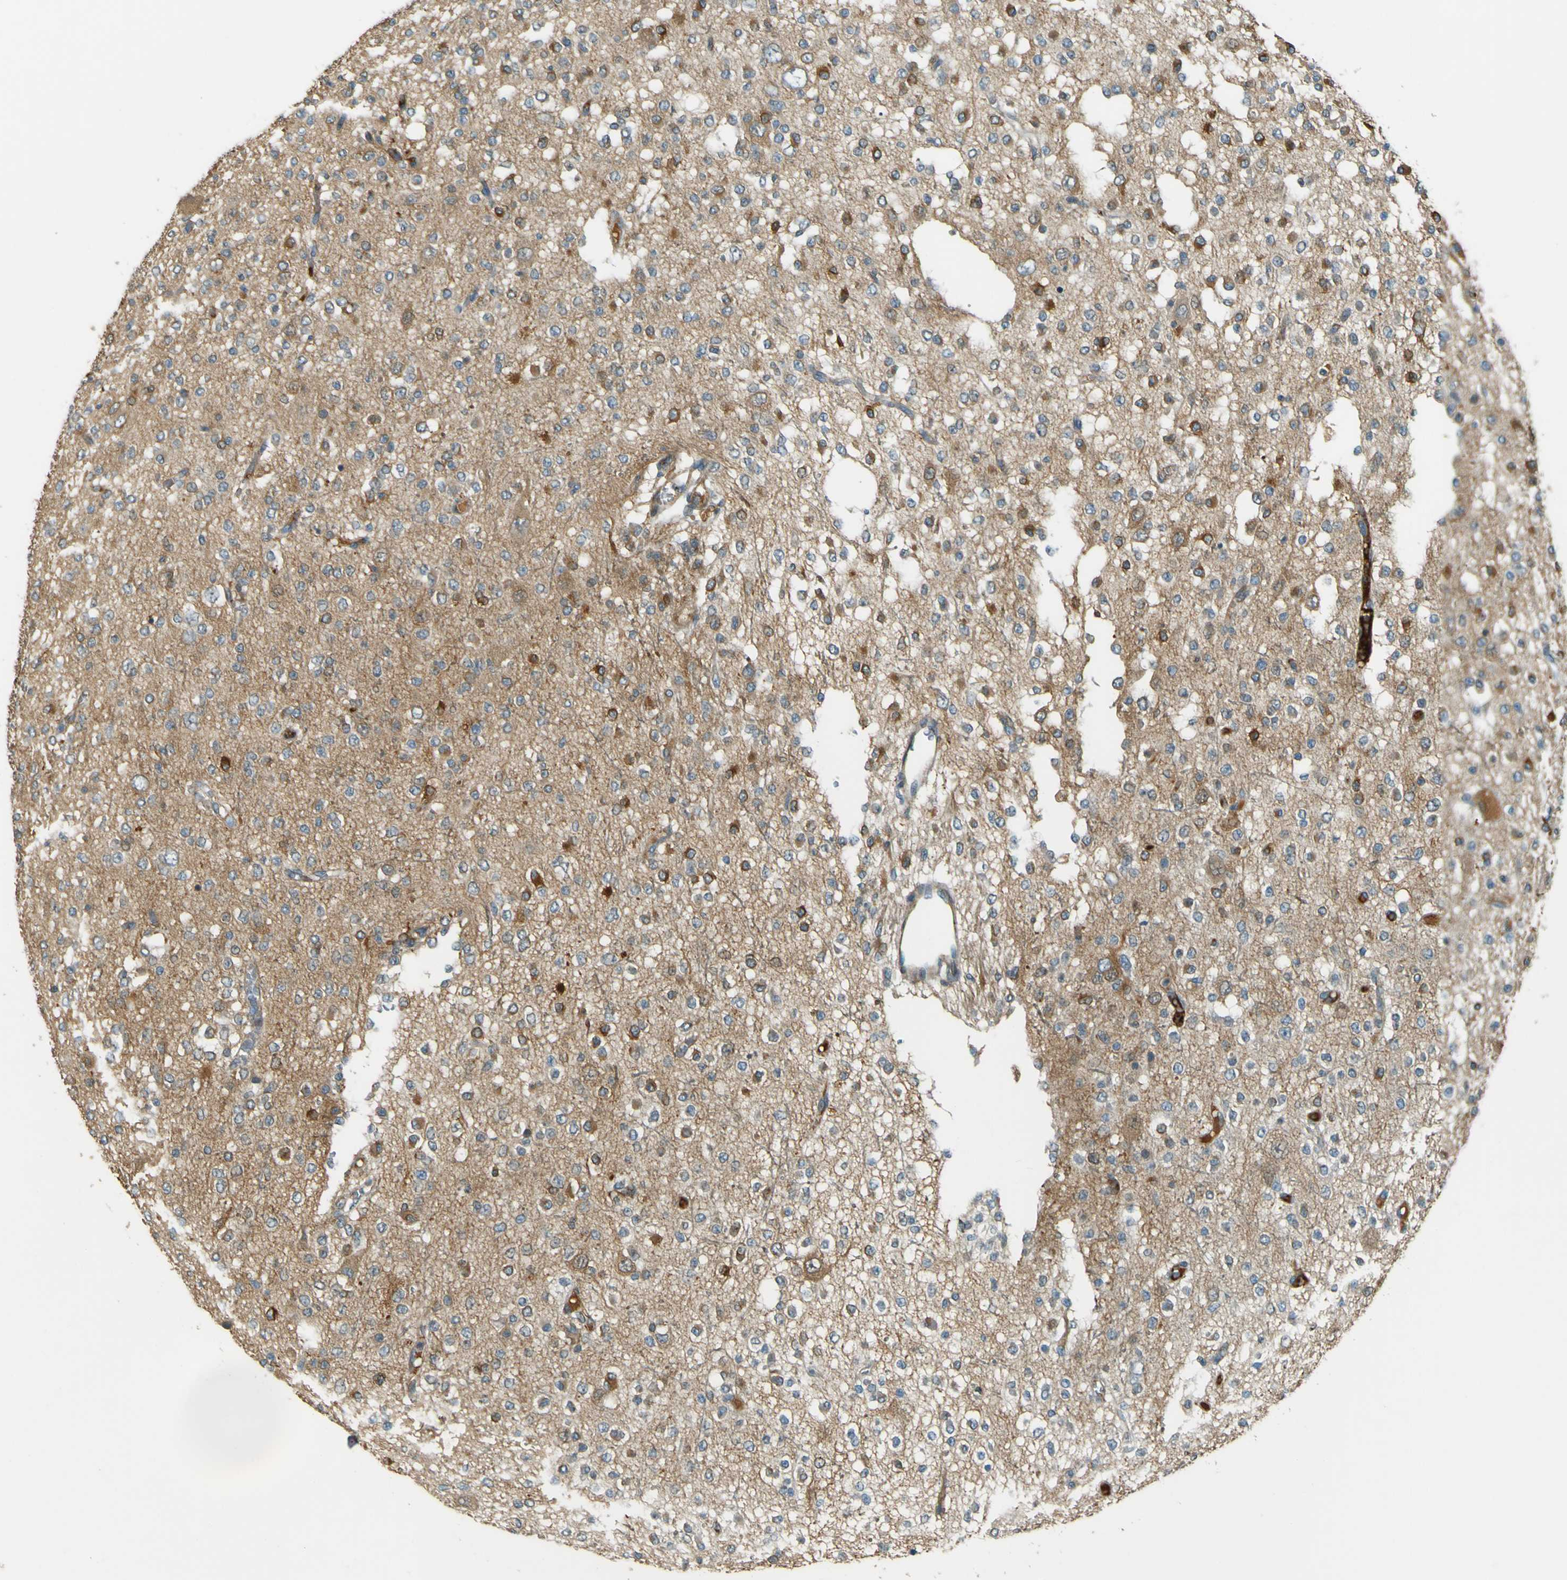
{"staining": {"intensity": "strong", "quantity": "<25%", "location": "cytoplasmic/membranous"}, "tissue": "glioma", "cell_type": "Tumor cells", "image_type": "cancer", "snomed": [{"axis": "morphology", "description": "Glioma, malignant, Low grade"}, {"axis": "topography", "description": "Brain"}], "caption": "This image displays glioma stained with IHC to label a protein in brown. The cytoplasmic/membranous of tumor cells show strong positivity for the protein. Nuclei are counter-stained blue.", "gene": "LPCAT1", "patient": {"sex": "male", "age": 38}}